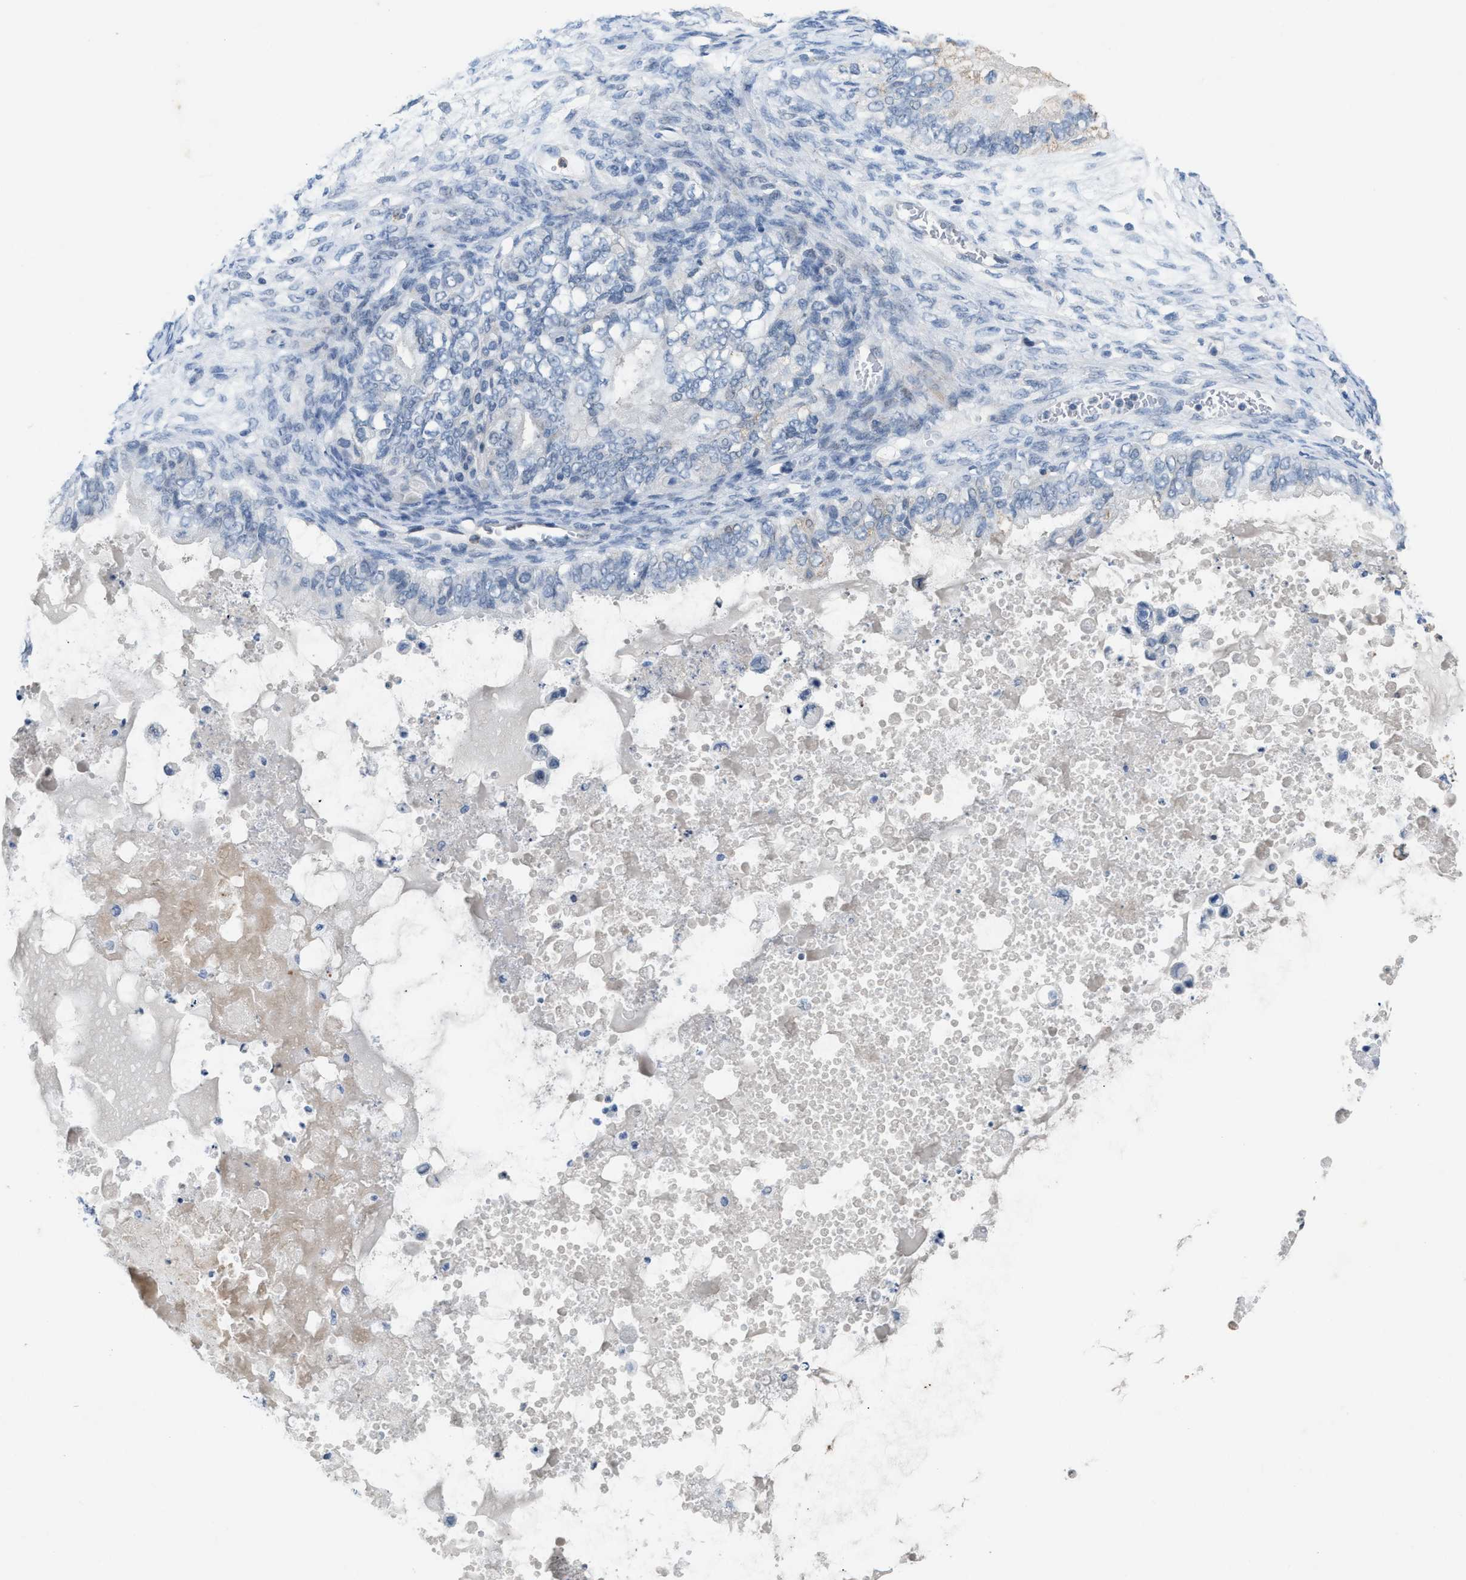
{"staining": {"intensity": "negative", "quantity": "none", "location": "none"}, "tissue": "ovarian cancer", "cell_type": "Tumor cells", "image_type": "cancer", "snomed": [{"axis": "morphology", "description": "Cystadenocarcinoma, mucinous, NOS"}, {"axis": "topography", "description": "Ovary"}], "caption": "High magnification brightfield microscopy of ovarian cancer (mucinous cystadenocarcinoma) stained with DAB (3,3'-diaminobenzidine) (brown) and counterstained with hematoxylin (blue): tumor cells show no significant expression. (Immunohistochemistry (ihc), brightfield microscopy, high magnification).", "gene": "SLC5A5", "patient": {"sex": "female", "age": 80}}